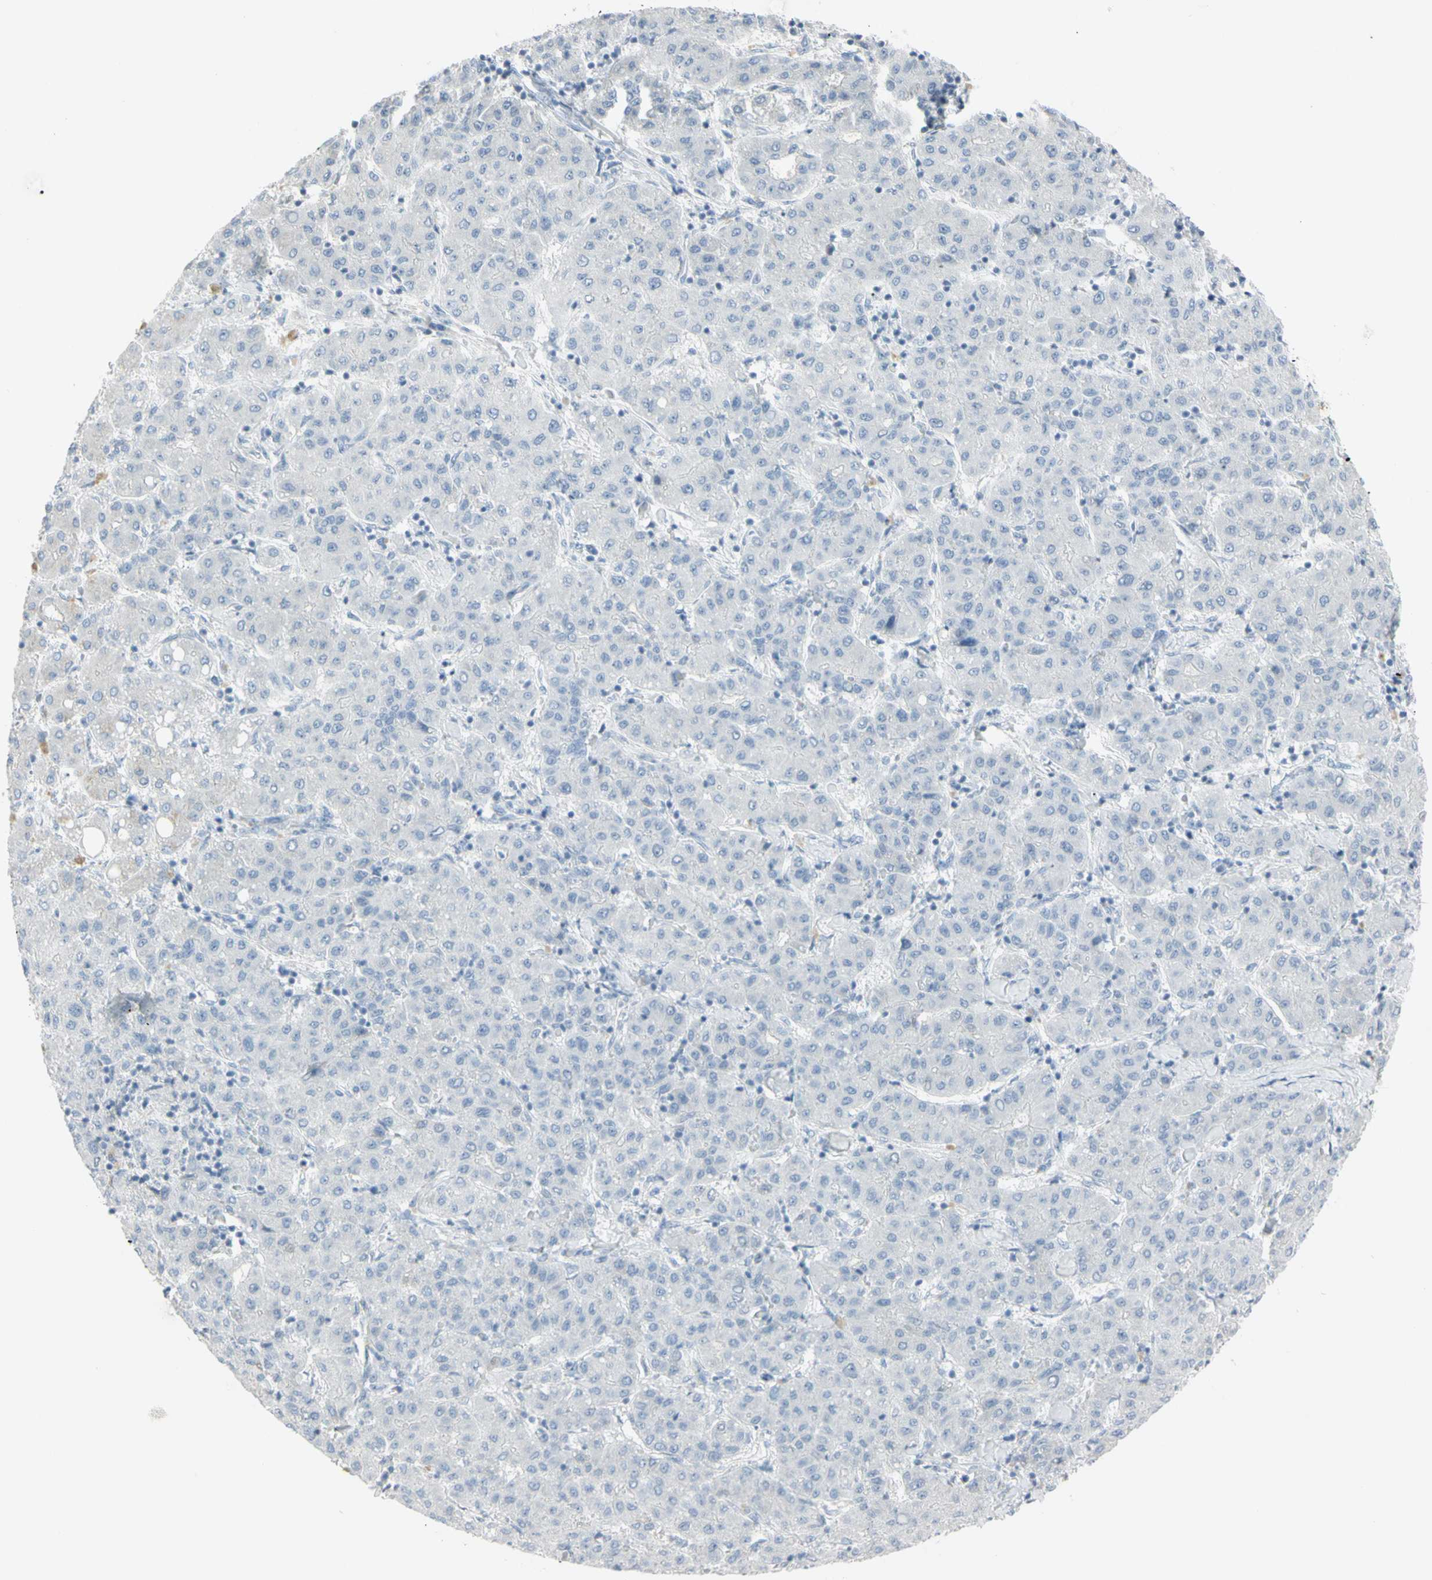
{"staining": {"intensity": "negative", "quantity": "none", "location": "none"}, "tissue": "liver cancer", "cell_type": "Tumor cells", "image_type": "cancer", "snomed": [{"axis": "morphology", "description": "Carcinoma, Hepatocellular, NOS"}, {"axis": "topography", "description": "Liver"}], "caption": "High power microscopy image of an immunohistochemistry (IHC) histopathology image of liver cancer (hepatocellular carcinoma), revealing no significant expression in tumor cells.", "gene": "PIP", "patient": {"sex": "male", "age": 65}}